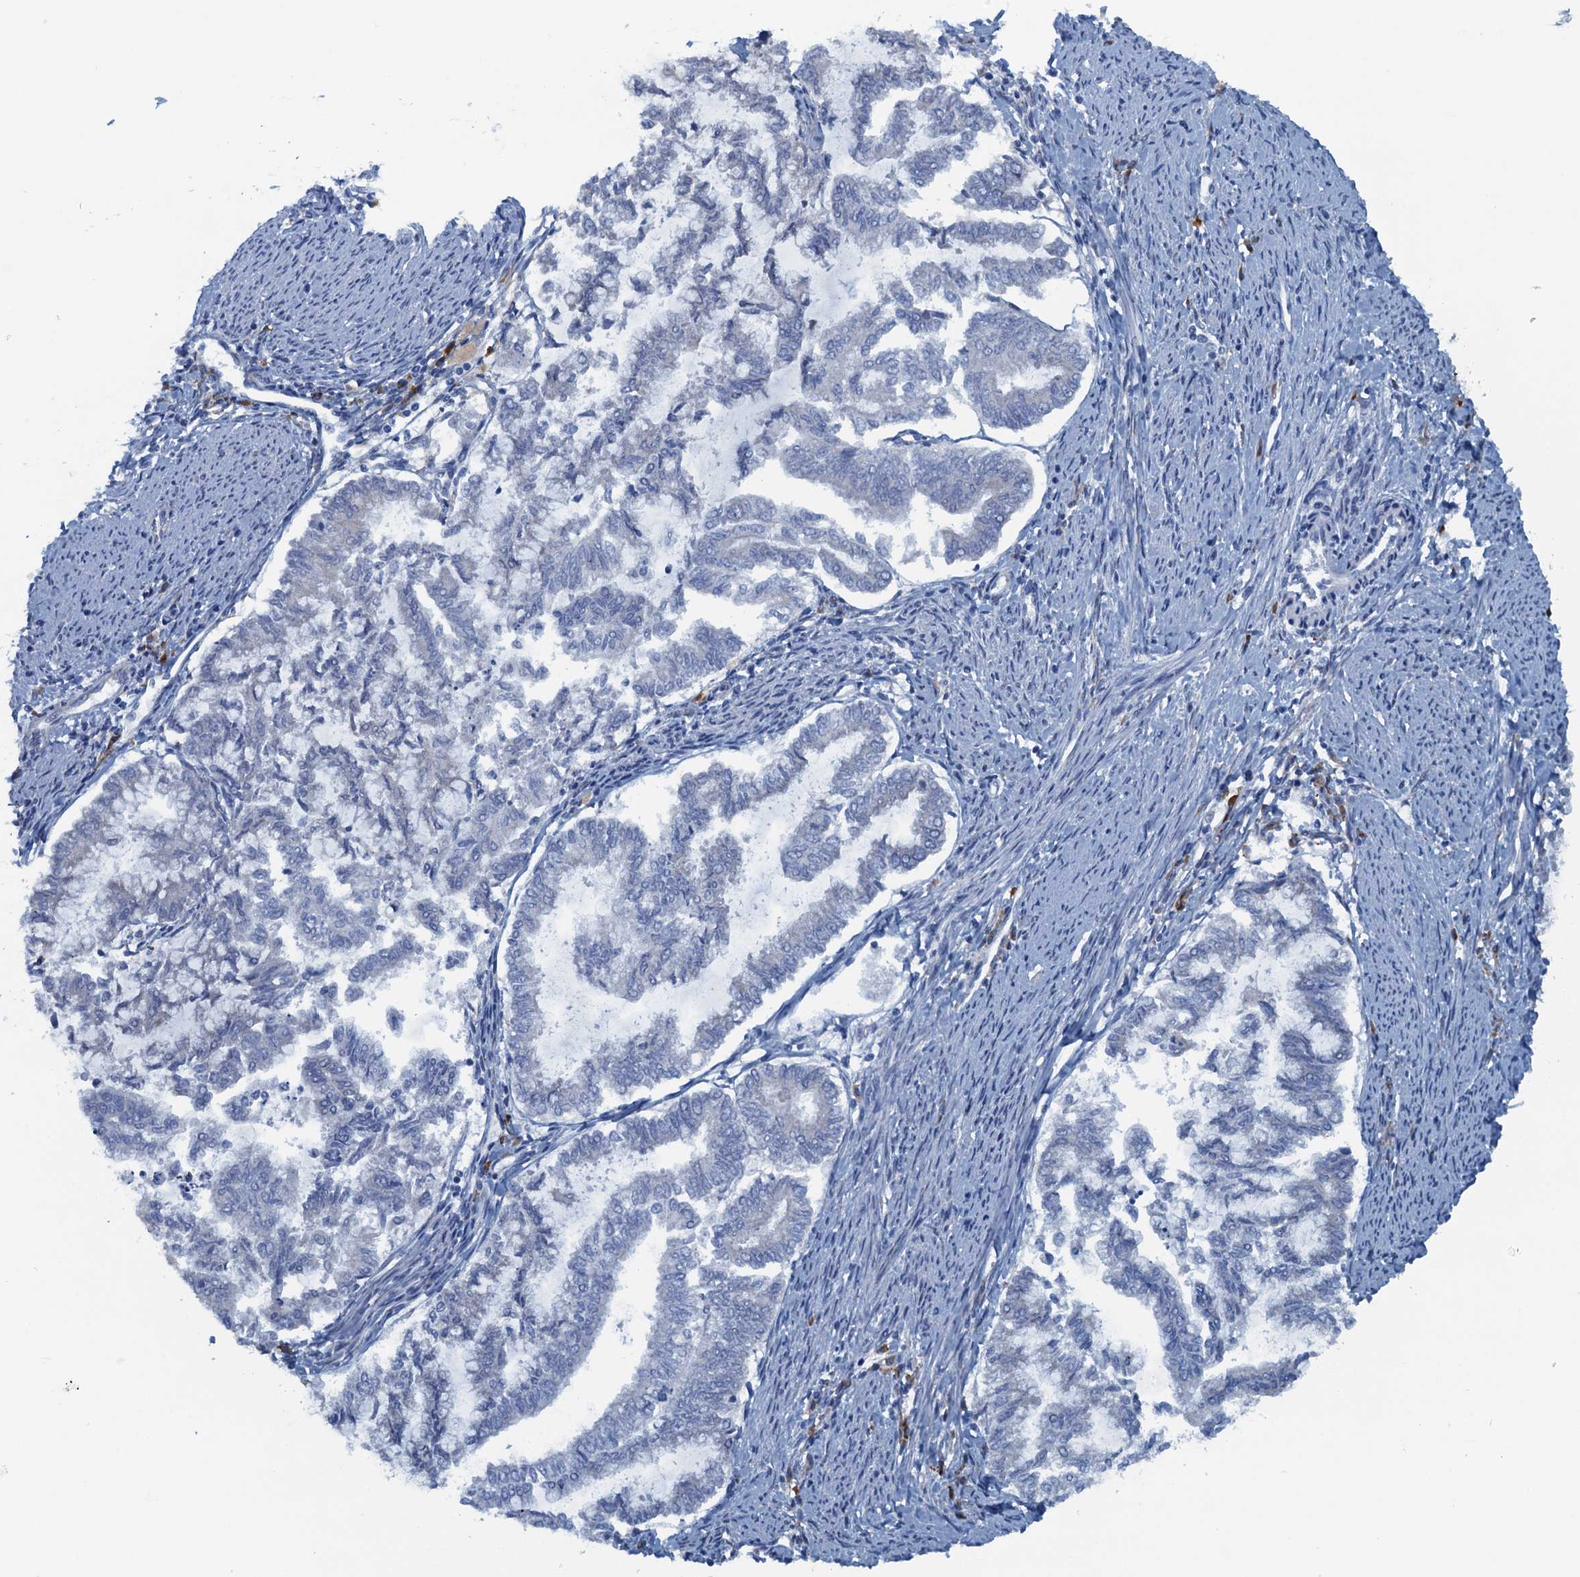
{"staining": {"intensity": "negative", "quantity": "none", "location": "none"}, "tissue": "endometrial cancer", "cell_type": "Tumor cells", "image_type": "cancer", "snomed": [{"axis": "morphology", "description": "Adenocarcinoma, NOS"}, {"axis": "topography", "description": "Endometrium"}], "caption": "The immunohistochemistry histopathology image has no significant staining in tumor cells of adenocarcinoma (endometrial) tissue.", "gene": "CBLIF", "patient": {"sex": "female", "age": 79}}